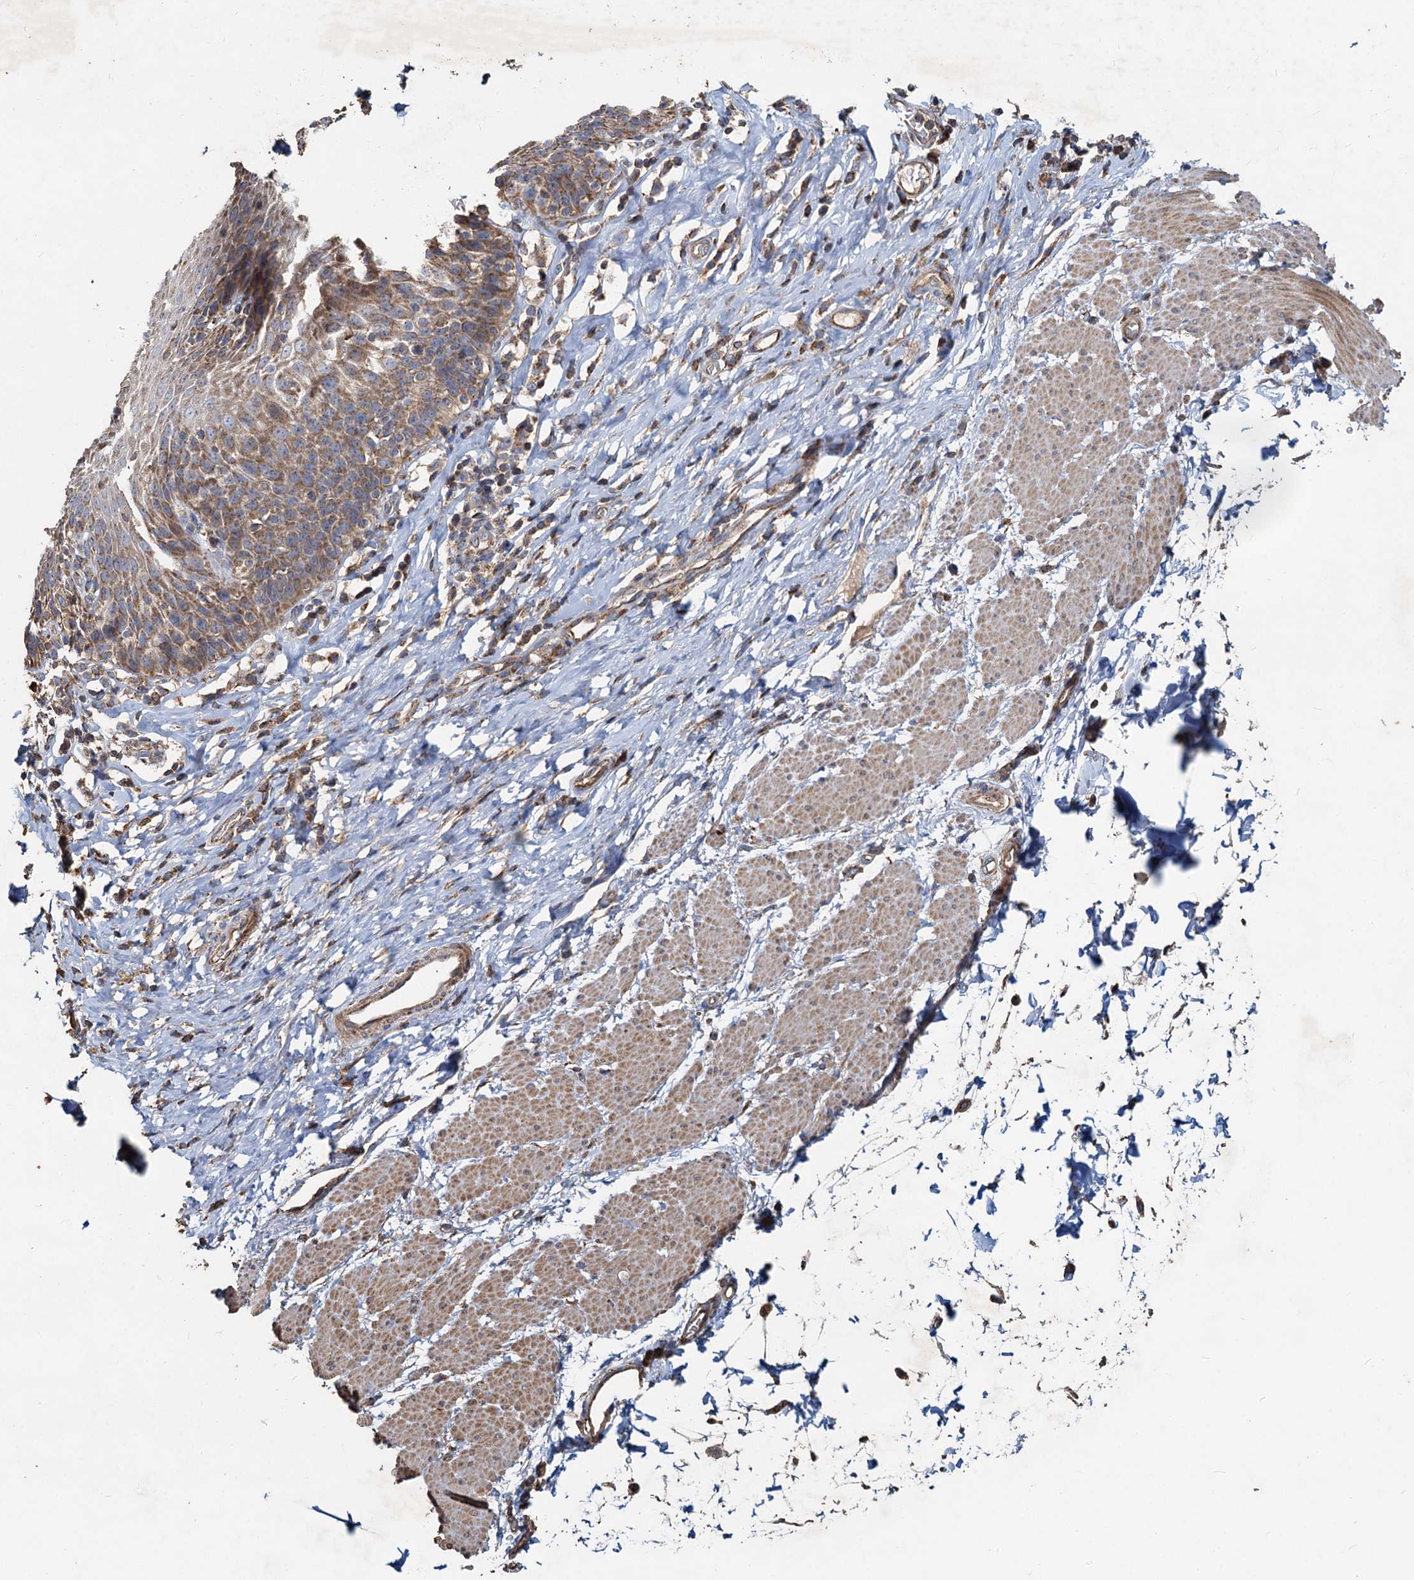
{"staining": {"intensity": "moderate", "quantity": "25%-75%", "location": "cytoplasmic/membranous"}, "tissue": "esophagus", "cell_type": "Squamous epithelial cells", "image_type": "normal", "snomed": [{"axis": "morphology", "description": "Normal tissue, NOS"}, {"axis": "topography", "description": "Esophagus"}], "caption": "Esophagus stained with immunohistochemistry (IHC) displays moderate cytoplasmic/membranous expression in about 25%-75% of squamous epithelial cells.", "gene": "SDS", "patient": {"sex": "female", "age": 61}}